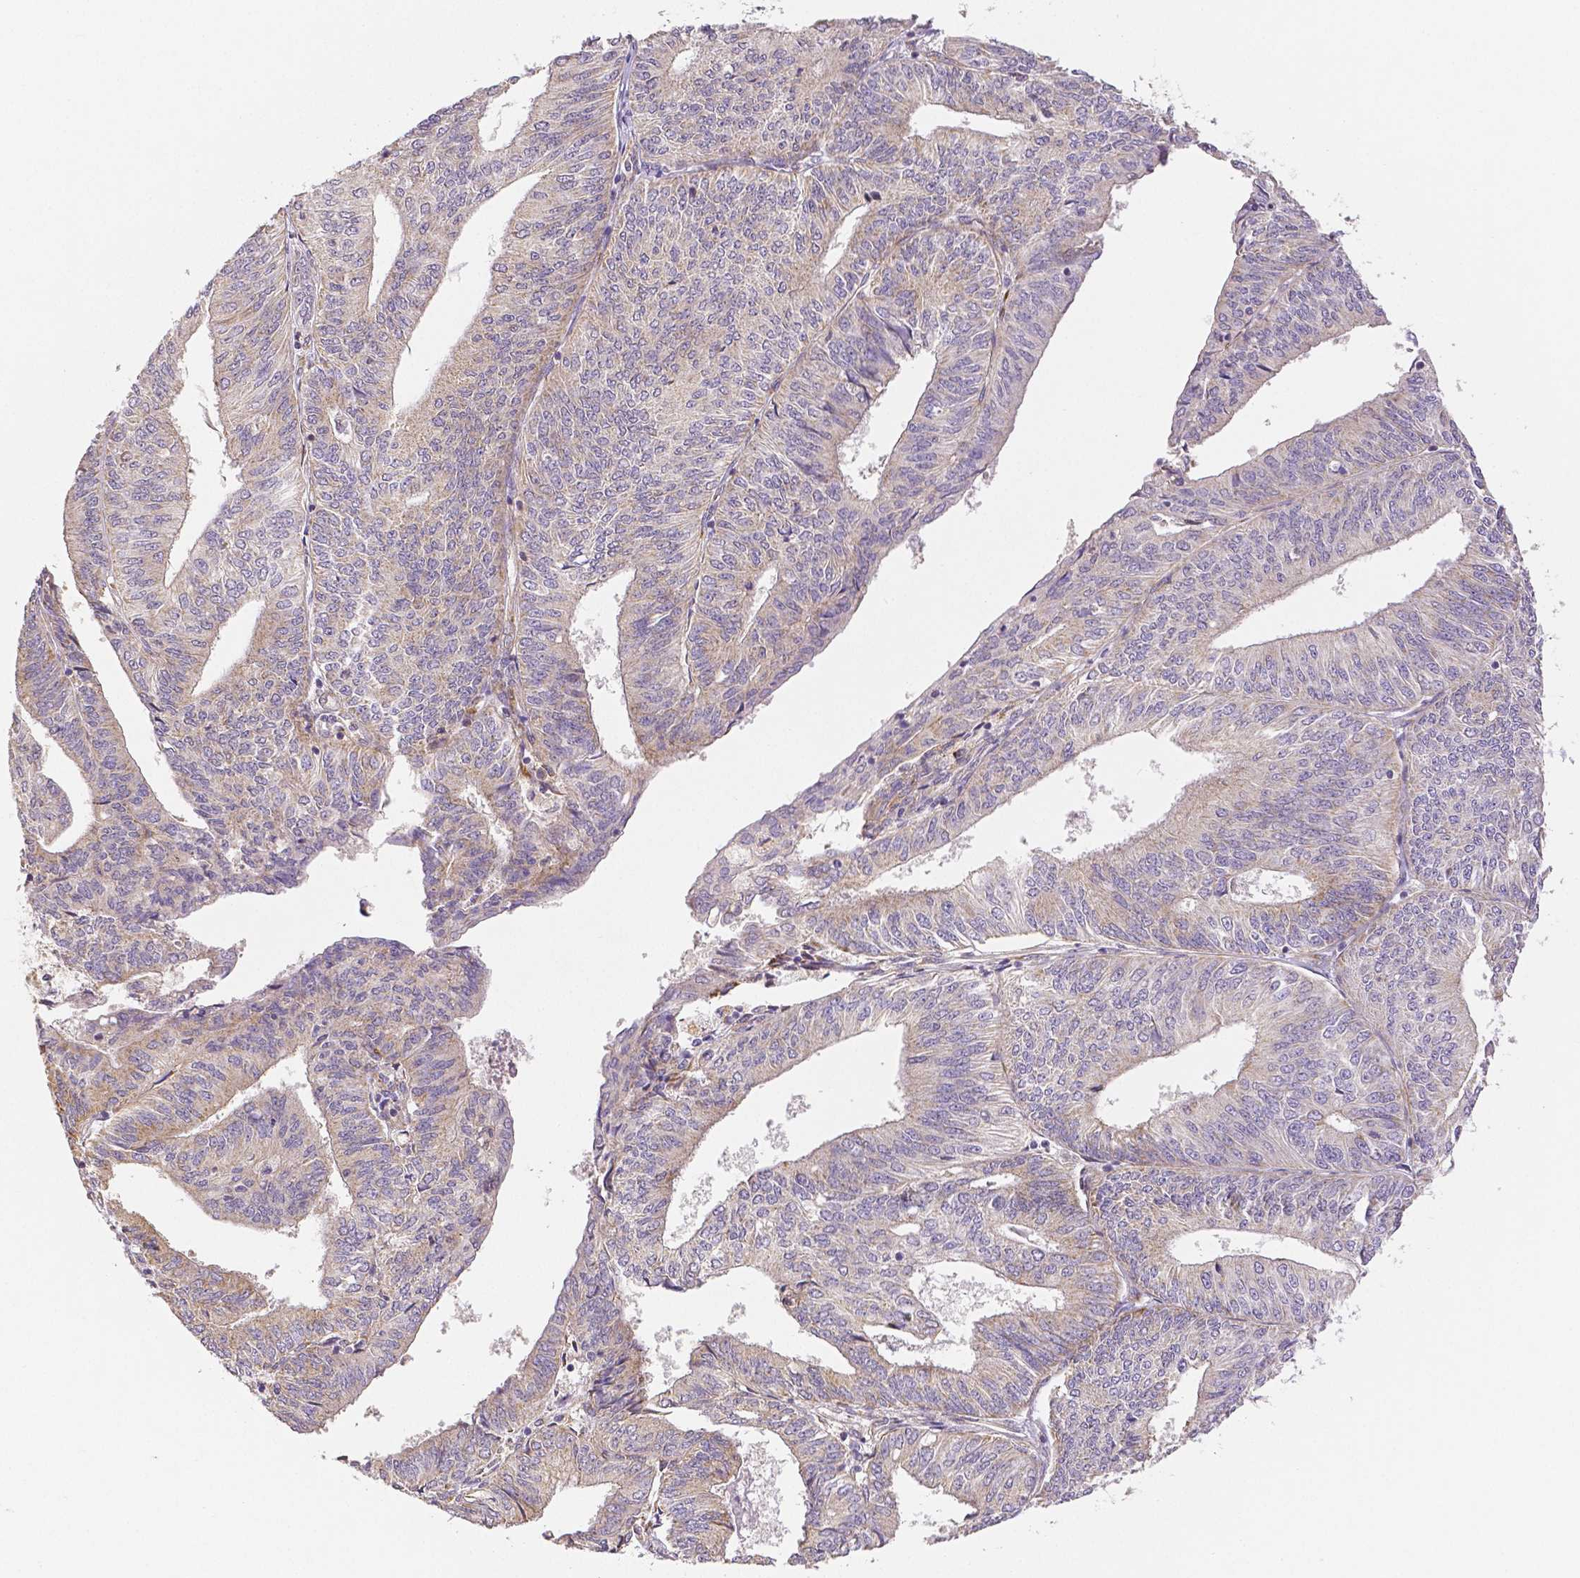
{"staining": {"intensity": "weak", "quantity": "<25%", "location": "cytoplasmic/membranous"}, "tissue": "endometrial cancer", "cell_type": "Tumor cells", "image_type": "cancer", "snomed": [{"axis": "morphology", "description": "Adenocarcinoma, NOS"}, {"axis": "topography", "description": "Endometrium"}], "caption": "Endometrial adenocarcinoma stained for a protein using immunohistochemistry (IHC) displays no expression tumor cells.", "gene": "RHOT1", "patient": {"sex": "female", "age": 58}}